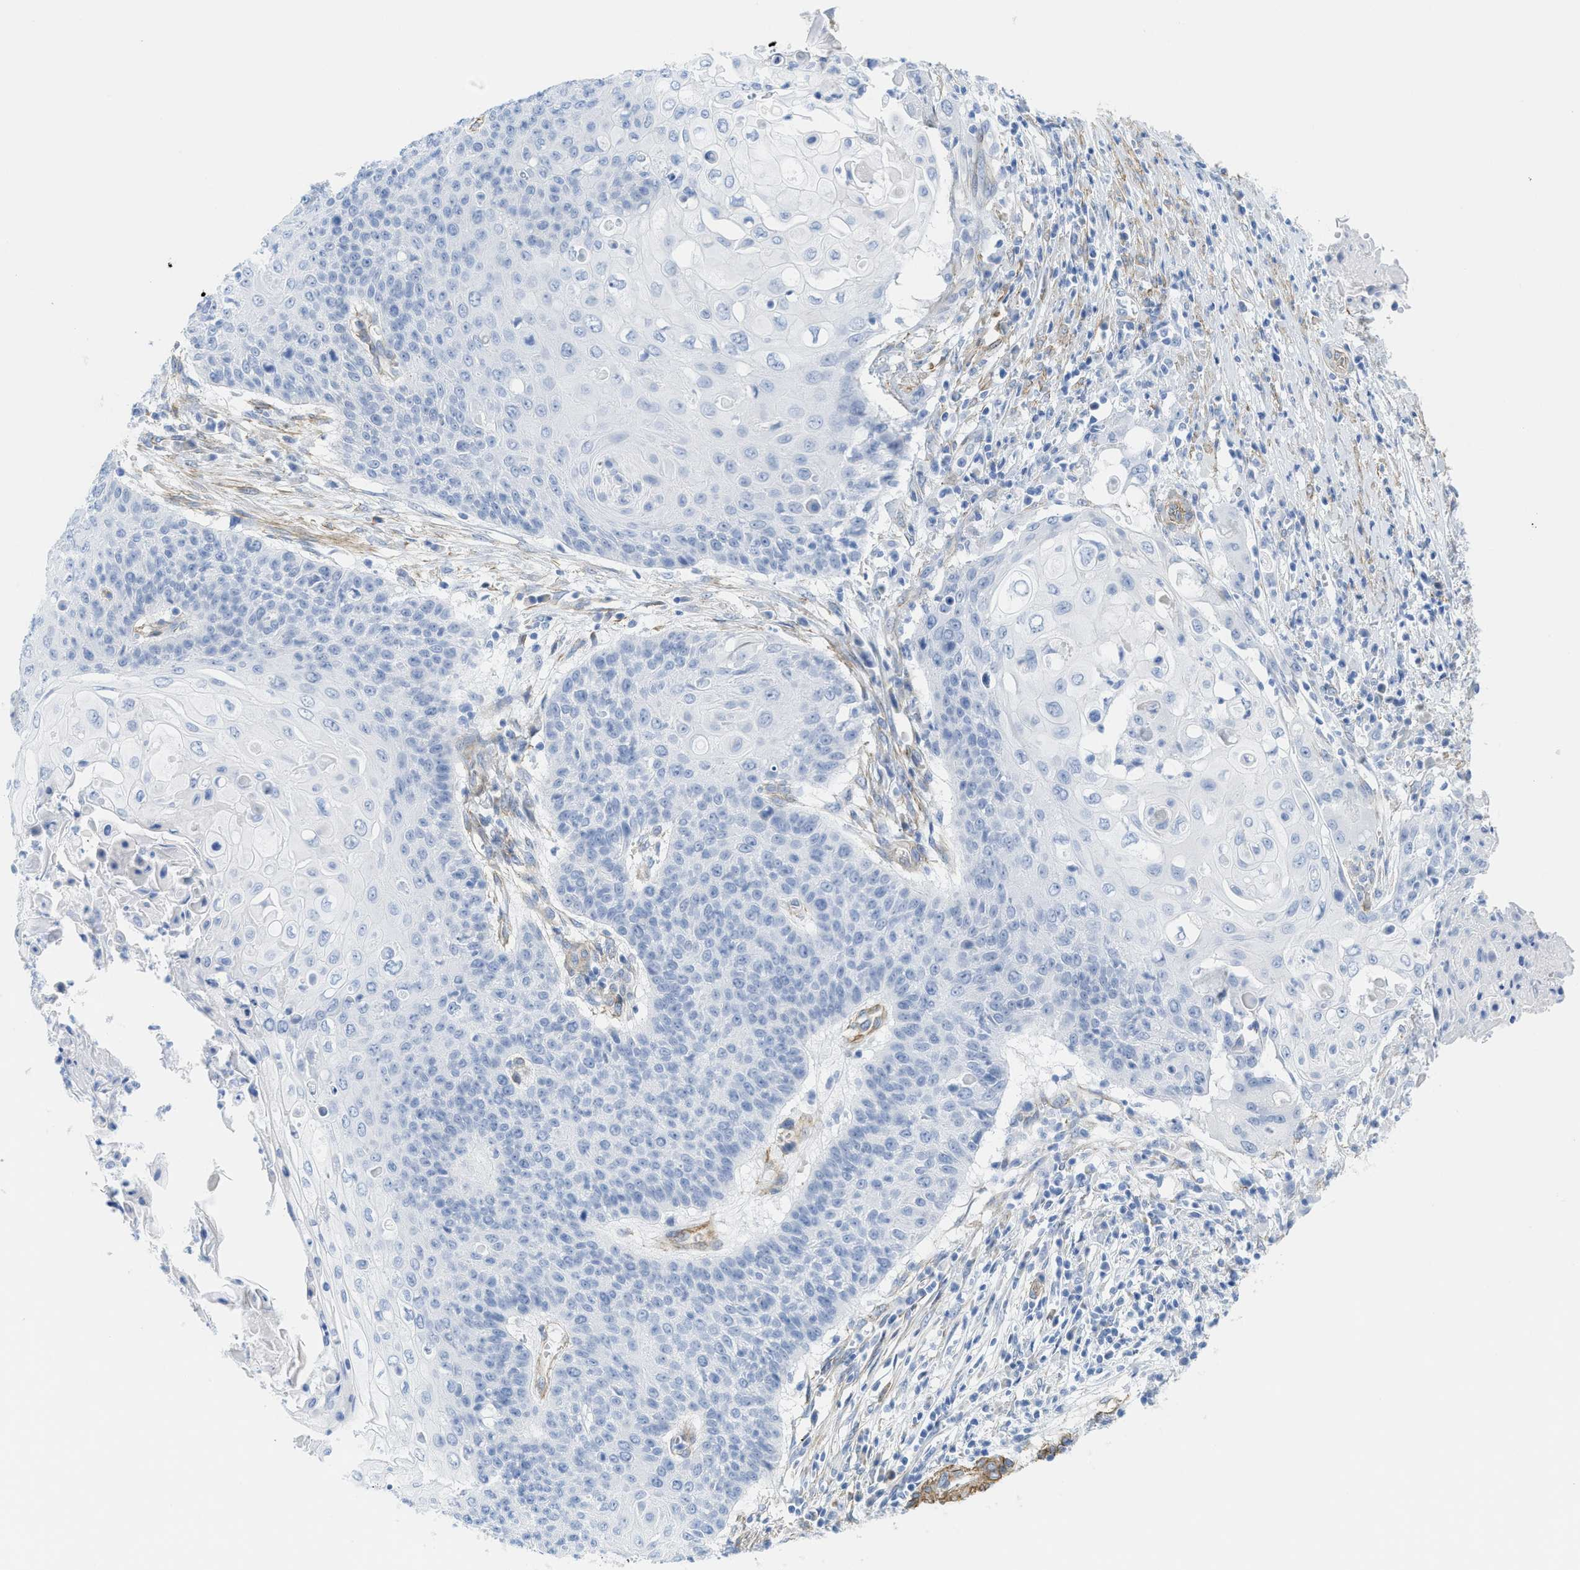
{"staining": {"intensity": "negative", "quantity": "none", "location": "none"}, "tissue": "cervical cancer", "cell_type": "Tumor cells", "image_type": "cancer", "snomed": [{"axis": "morphology", "description": "Squamous cell carcinoma, NOS"}, {"axis": "topography", "description": "Cervix"}], "caption": "A high-resolution photomicrograph shows immunohistochemistry (IHC) staining of squamous cell carcinoma (cervical), which shows no significant expression in tumor cells.", "gene": "TUB", "patient": {"sex": "female", "age": 39}}